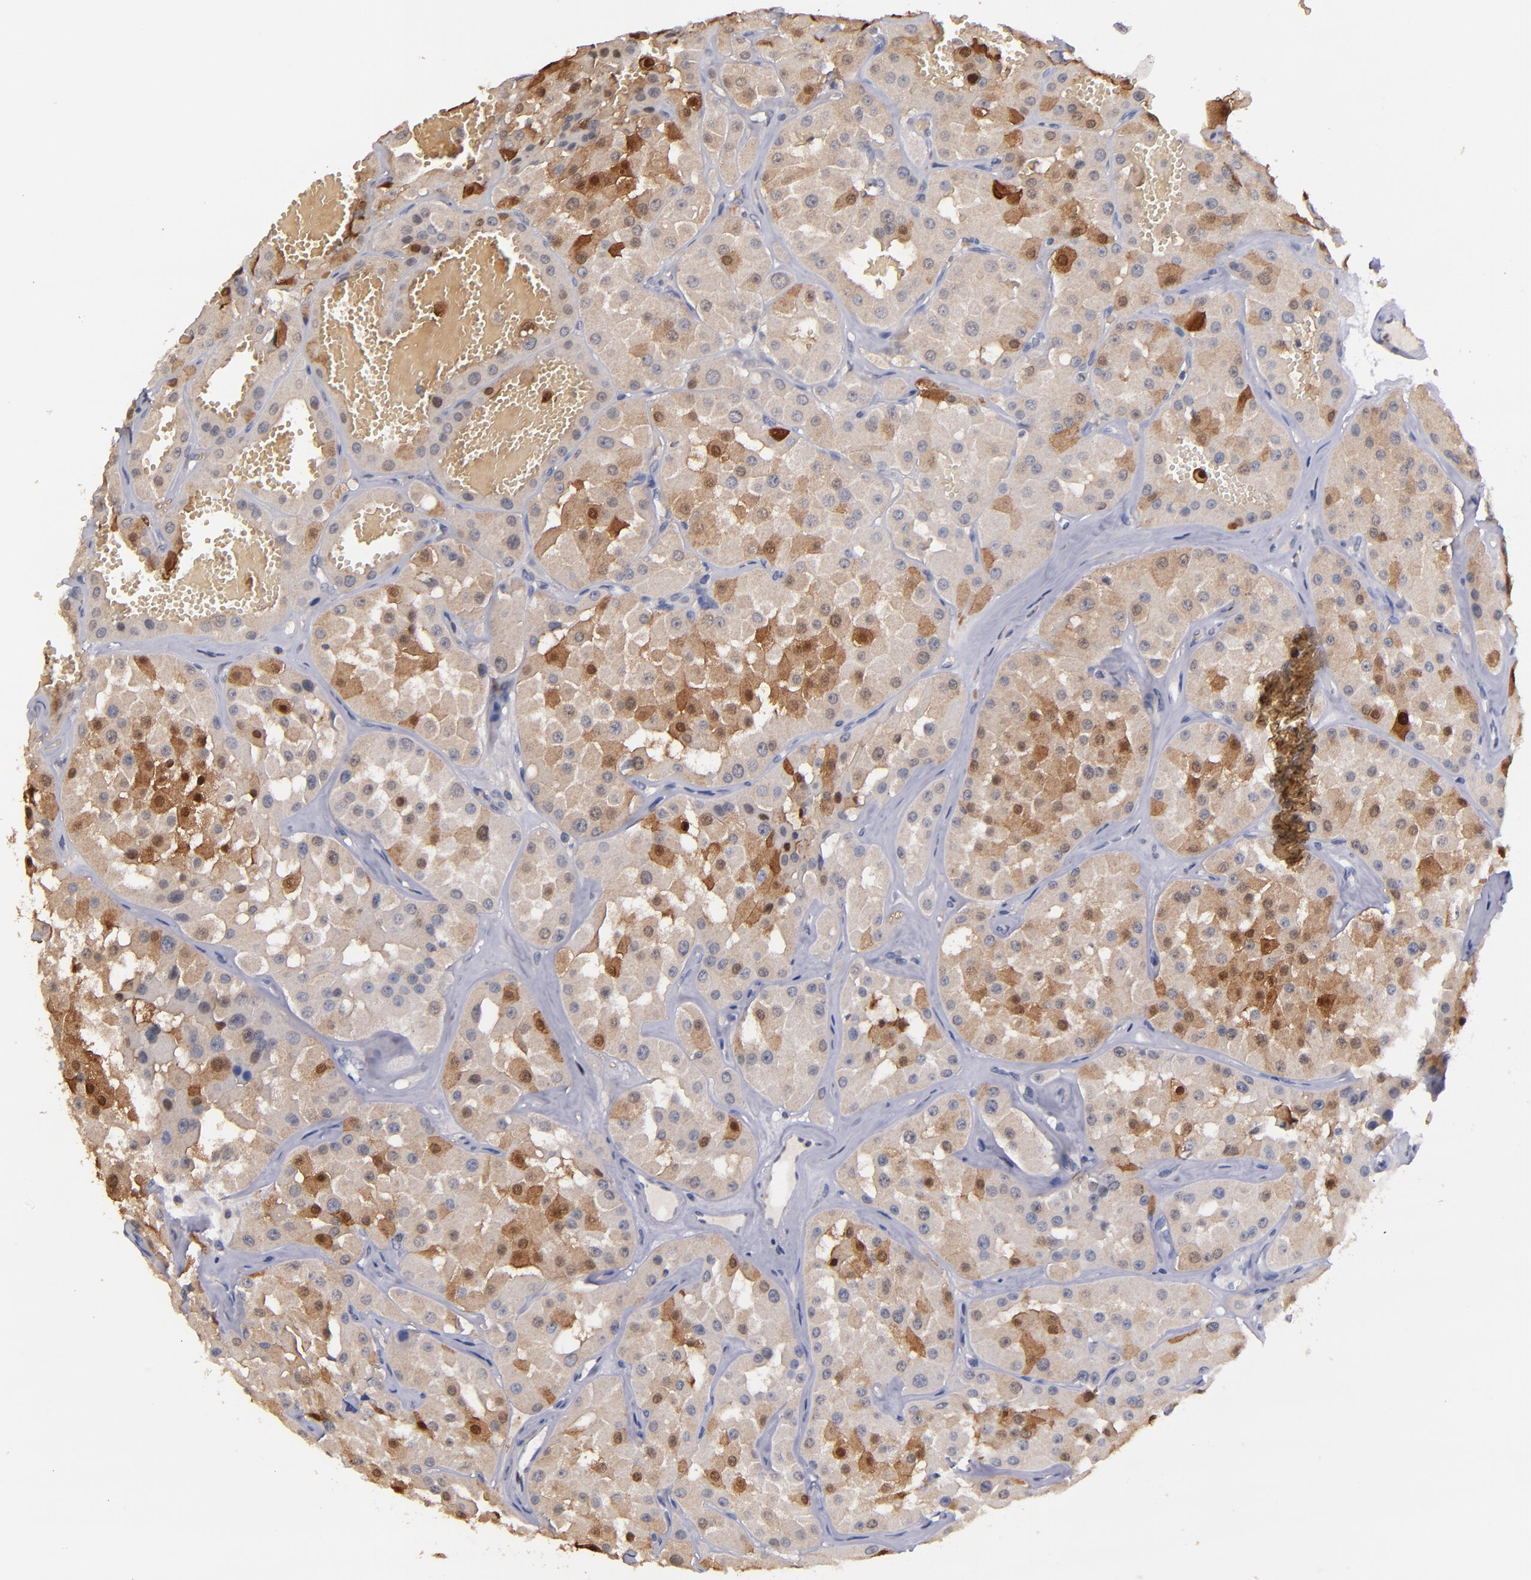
{"staining": {"intensity": "moderate", "quantity": "25%-75%", "location": "cytoplasmic/membranous,nuclear"}, "tissue": "renal cancer", "cell_type": "Tumor cells", "image_type": "cancer", "snomed": [{"axis": "morphology", "description": "Adenocarcinoma, uncertain malignant potential"}, {"axis": "topography", "description": "Kidney"}], "caption": "A histopathology image of adenocarcinoma,  uncertain malignant potential (renal) stained for a protein displays moderate cytoplasmic/membranous and nuclear brown staining in tumor cells.", "gene": "S100A1", "patient": {"sex": "male", "age": 63}}